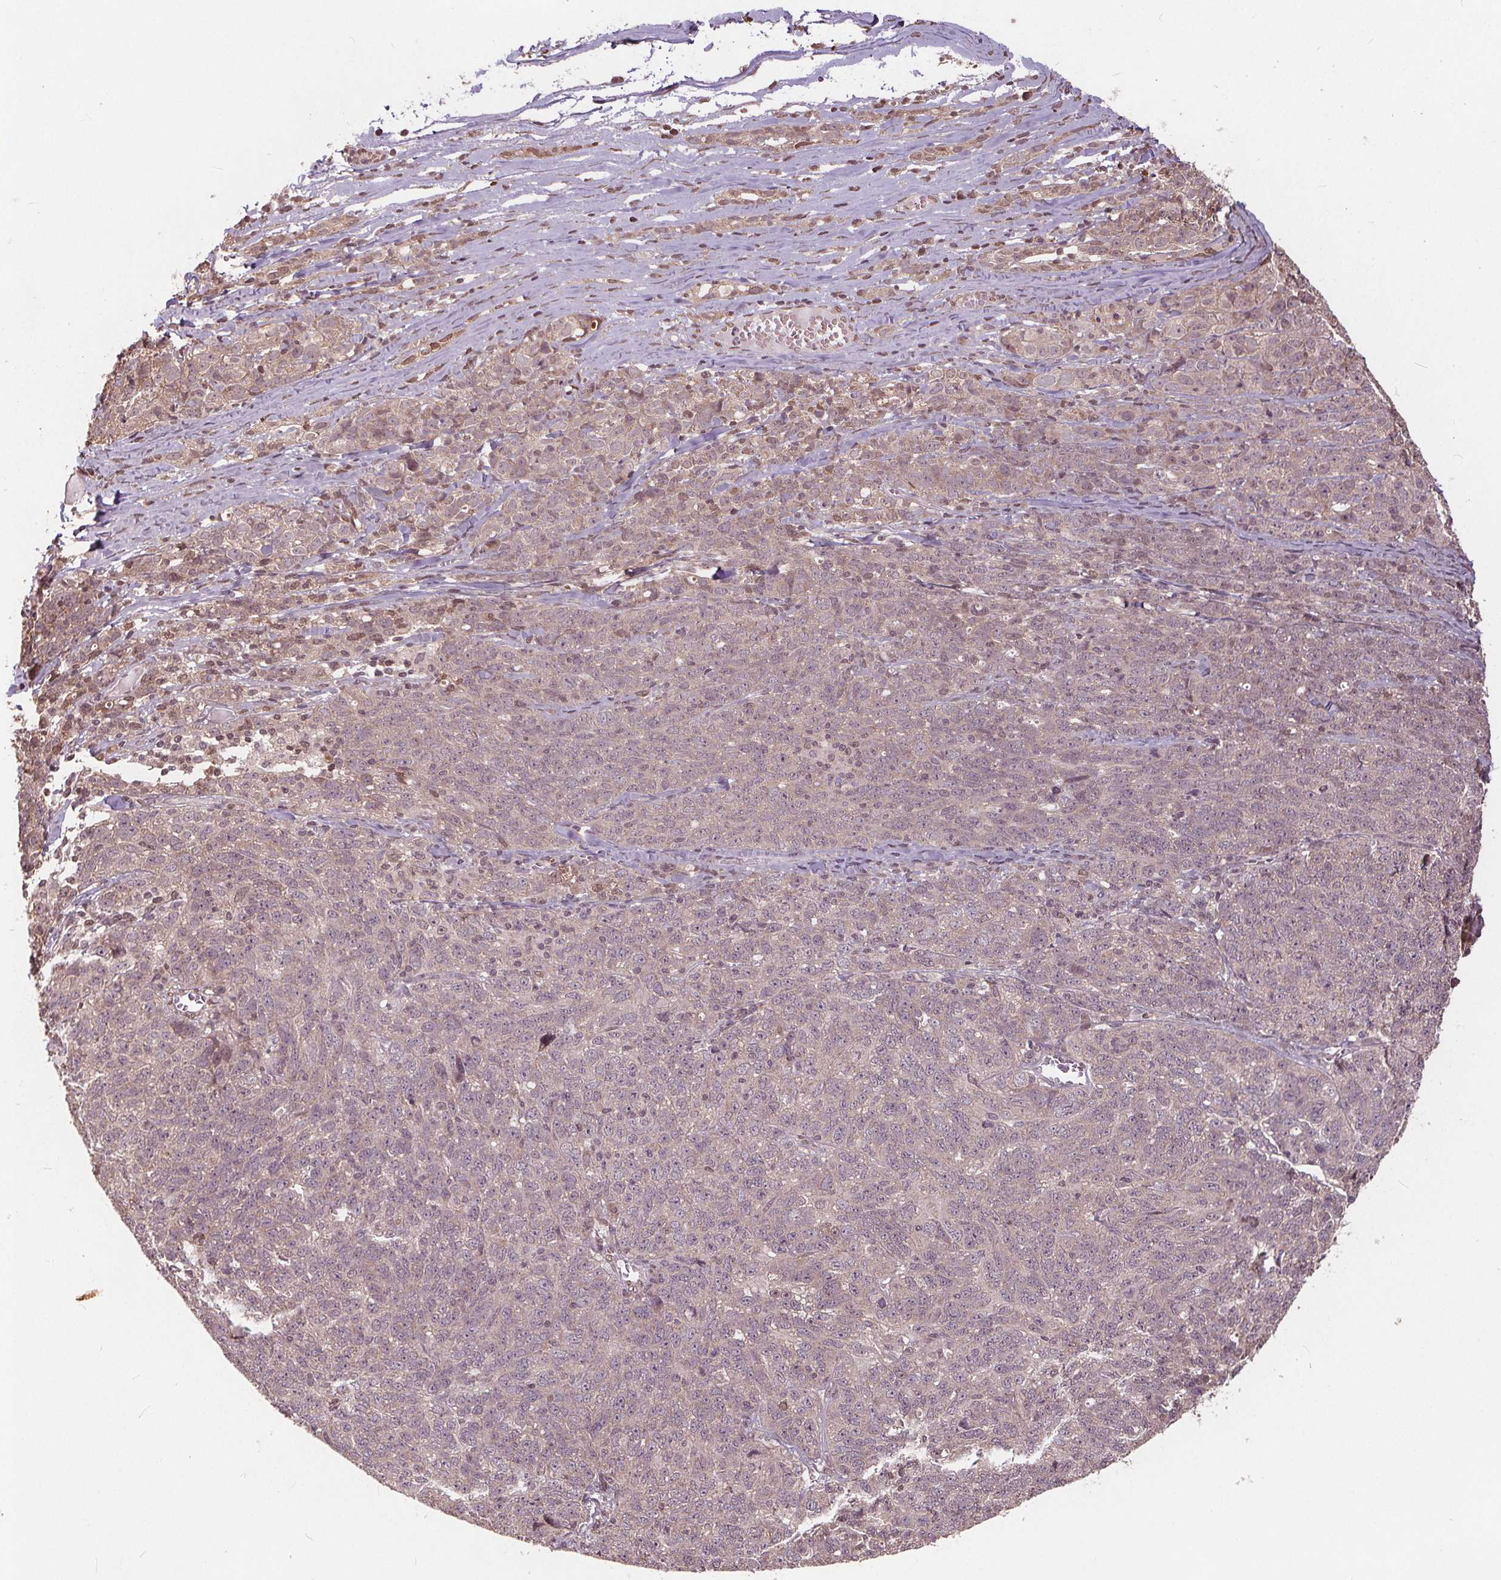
{"staining": {"intensity": "weak", "quantity": ">75%", "location": "cytoplasmic/membranous,nuclear"}, "tissue": "ovarian cancer", "cell_type": "Tumor cells", "image_type": "cancer", "snomed": [{"axis": "morphology", "description": "Cystadenocarcinoma, serous, NOS"}, {"axis": "topography", "description": "Ovary"}], "caption": "Immunohistochemical staining of human ovarian cancer (serous cystadenocarcinoma) demonstrates weak cytoplasmic/membranous and nuclear protein staining in about >75% of tumor cells. (Brightfield microscopy of DAB IHC at high magnification).", "gene": "HIF1AN", "patient": {"sex": "female", "age": 71}}